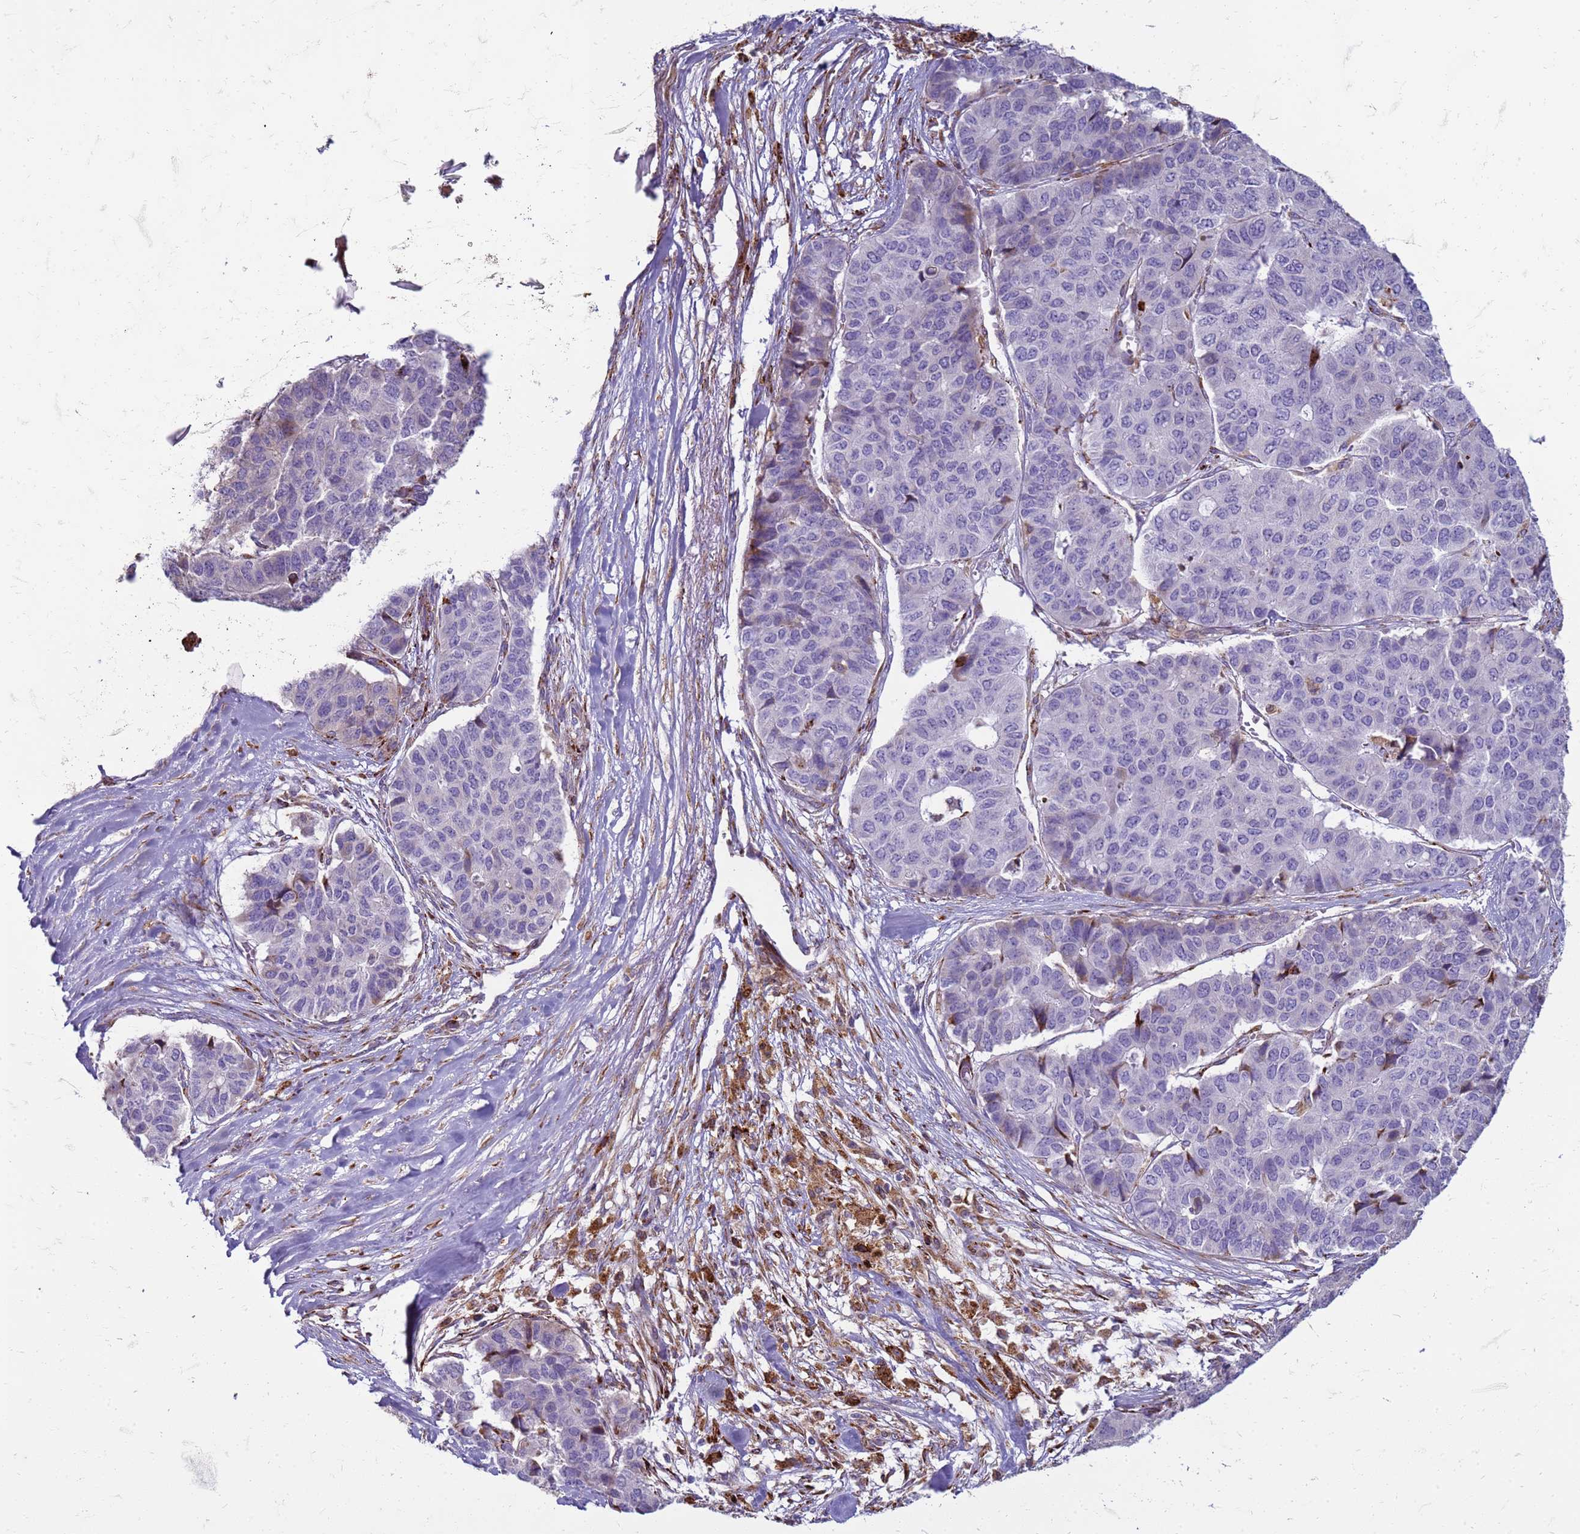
{"staining": {"intensity": "negative", "quantity": "none", "location": "none"}, "tissue": "pancreatic cancer", "cell_type": "Tumor cells", "image_type": "cancer", "snomed": [{"axis": "morphology", "description": "Adenocarcinoma, NOS"}, {"axis": "topography", "description": "Pancreas"}], "caption": "Tumor cells are negative for brown protein staining in adenocarcinoma (pancreatic).", "gene": "PDK3", "patient": {"sex": "male", "age": 50}}